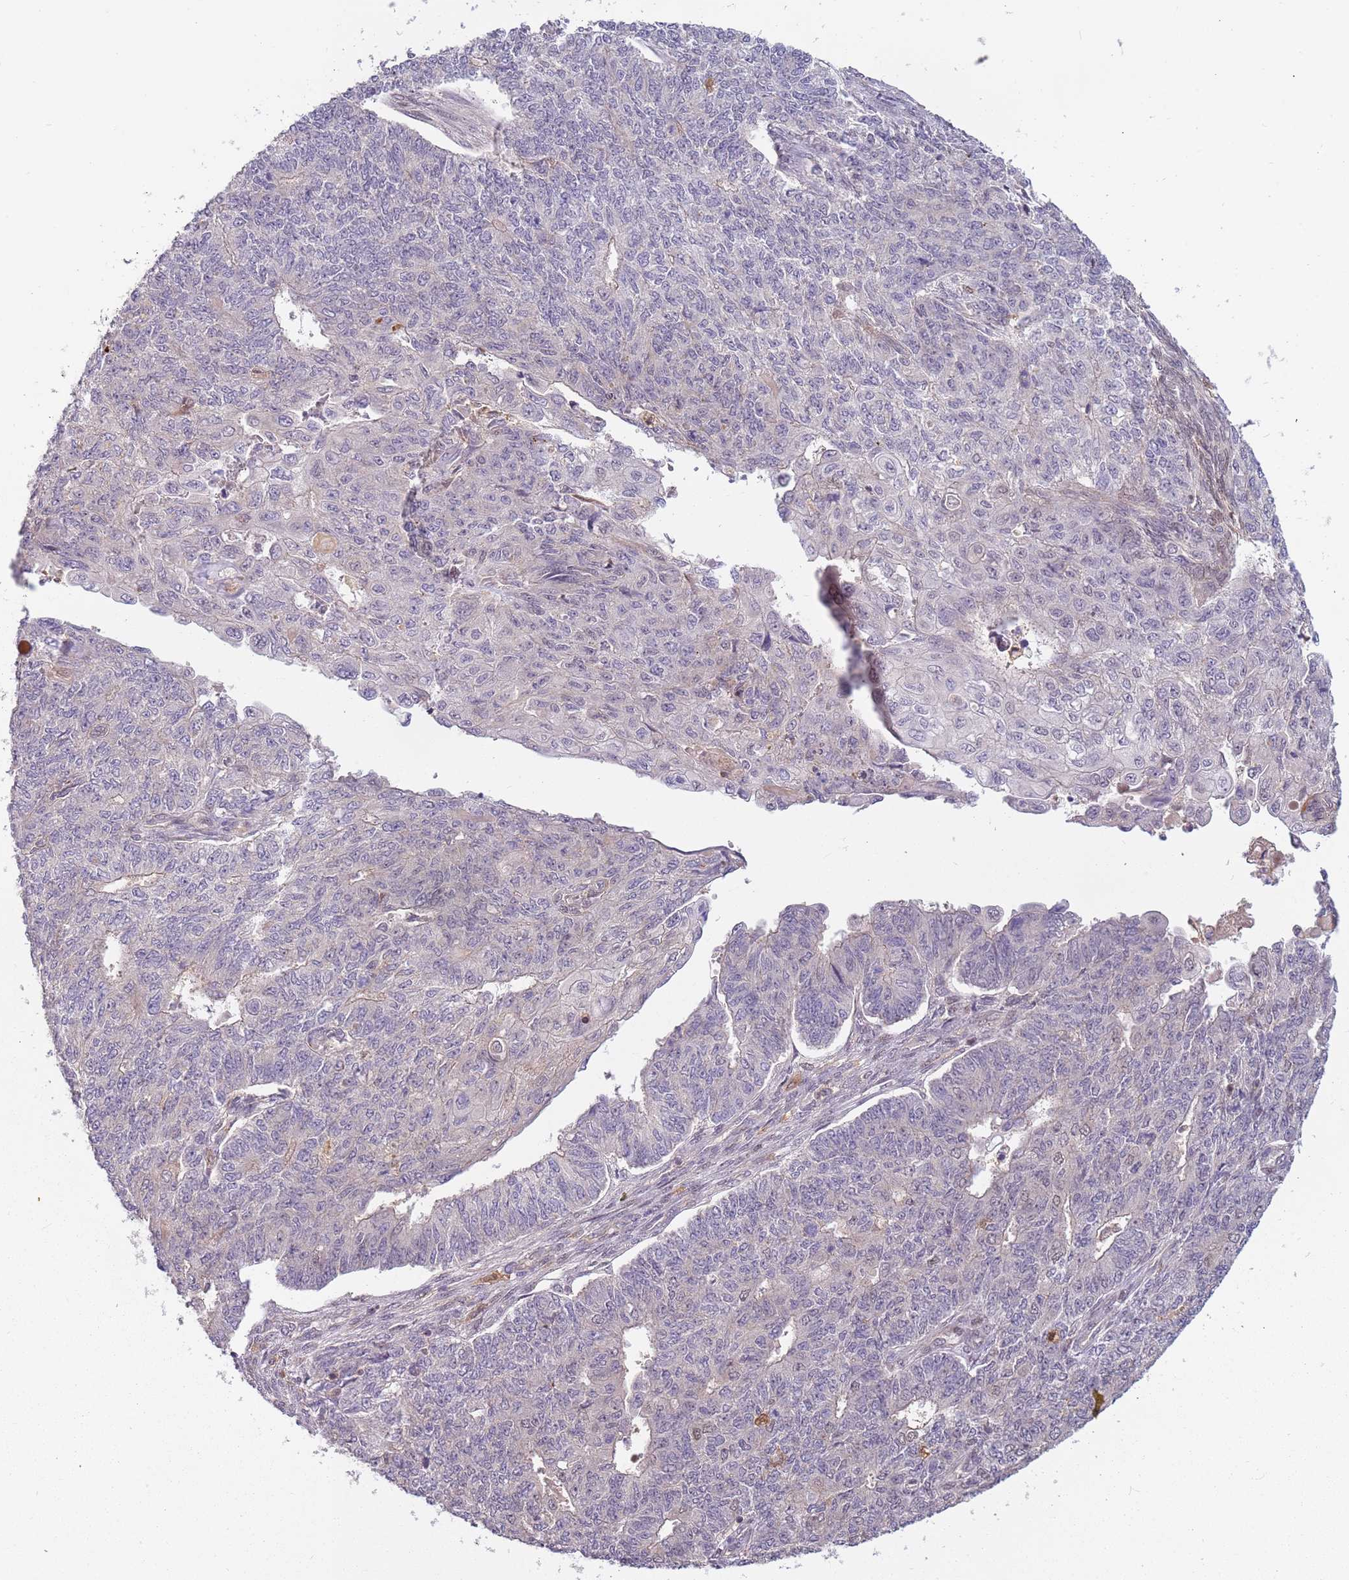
{"staining": {"intensity": "negative", "quantity": "none", "location": "none"}, "tissue": "endometrial cancer", "cell_type": "Tumor cells", "image_type": "cancer", "snomed": [{"axis": "morphology", "description": "Adenocarcinoma, NOS"}, {"axis": "topography", "description": "Endometrium"}], "caption": "Human endometrial cancer (adenocarcinoma) stained for a protein using IHC shows no expression in tumor cells.", "gene": "GSTO2", "patient": {"sex": "female", "age": 32}}